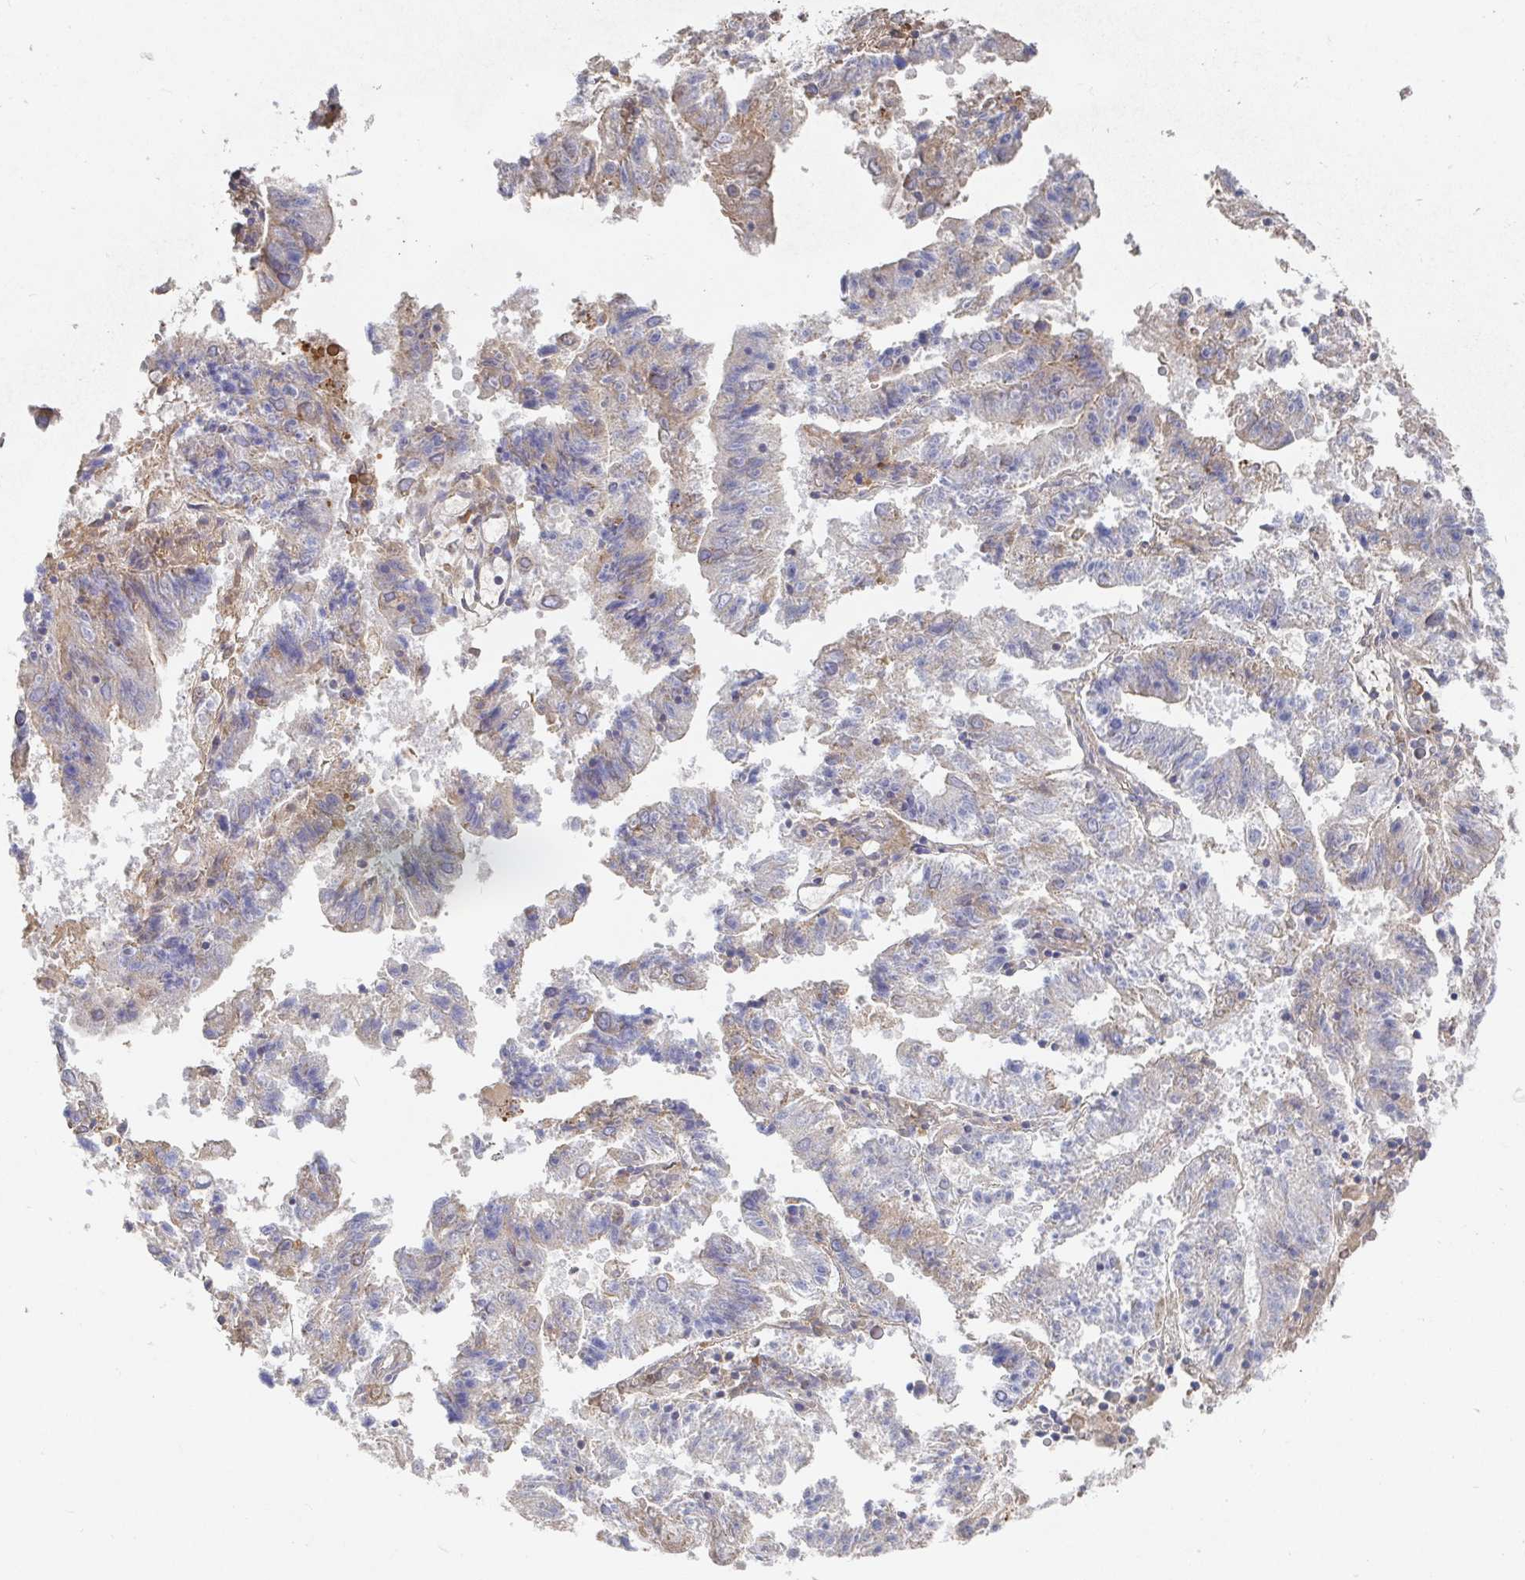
{"staining": {"intensity": "weak", "quantity": "<25%", "location": "cytoplasmic/membranous"}, "tissue": "endometrial cancer", "cell_type": "Tumor cells", "image_type": "cancer", "snomed": [{"axis": "morphology", "description": "Adenocarcinoma, NOS"}, {"axis": "topography", "description": "Endometrium"}], "caption": "Endometrial cancer was stained to show a protein in brown. There is no significant staining in tumor cells.", "gene": "IRAK2", "patient": {"sex": "female", "age": 82}}